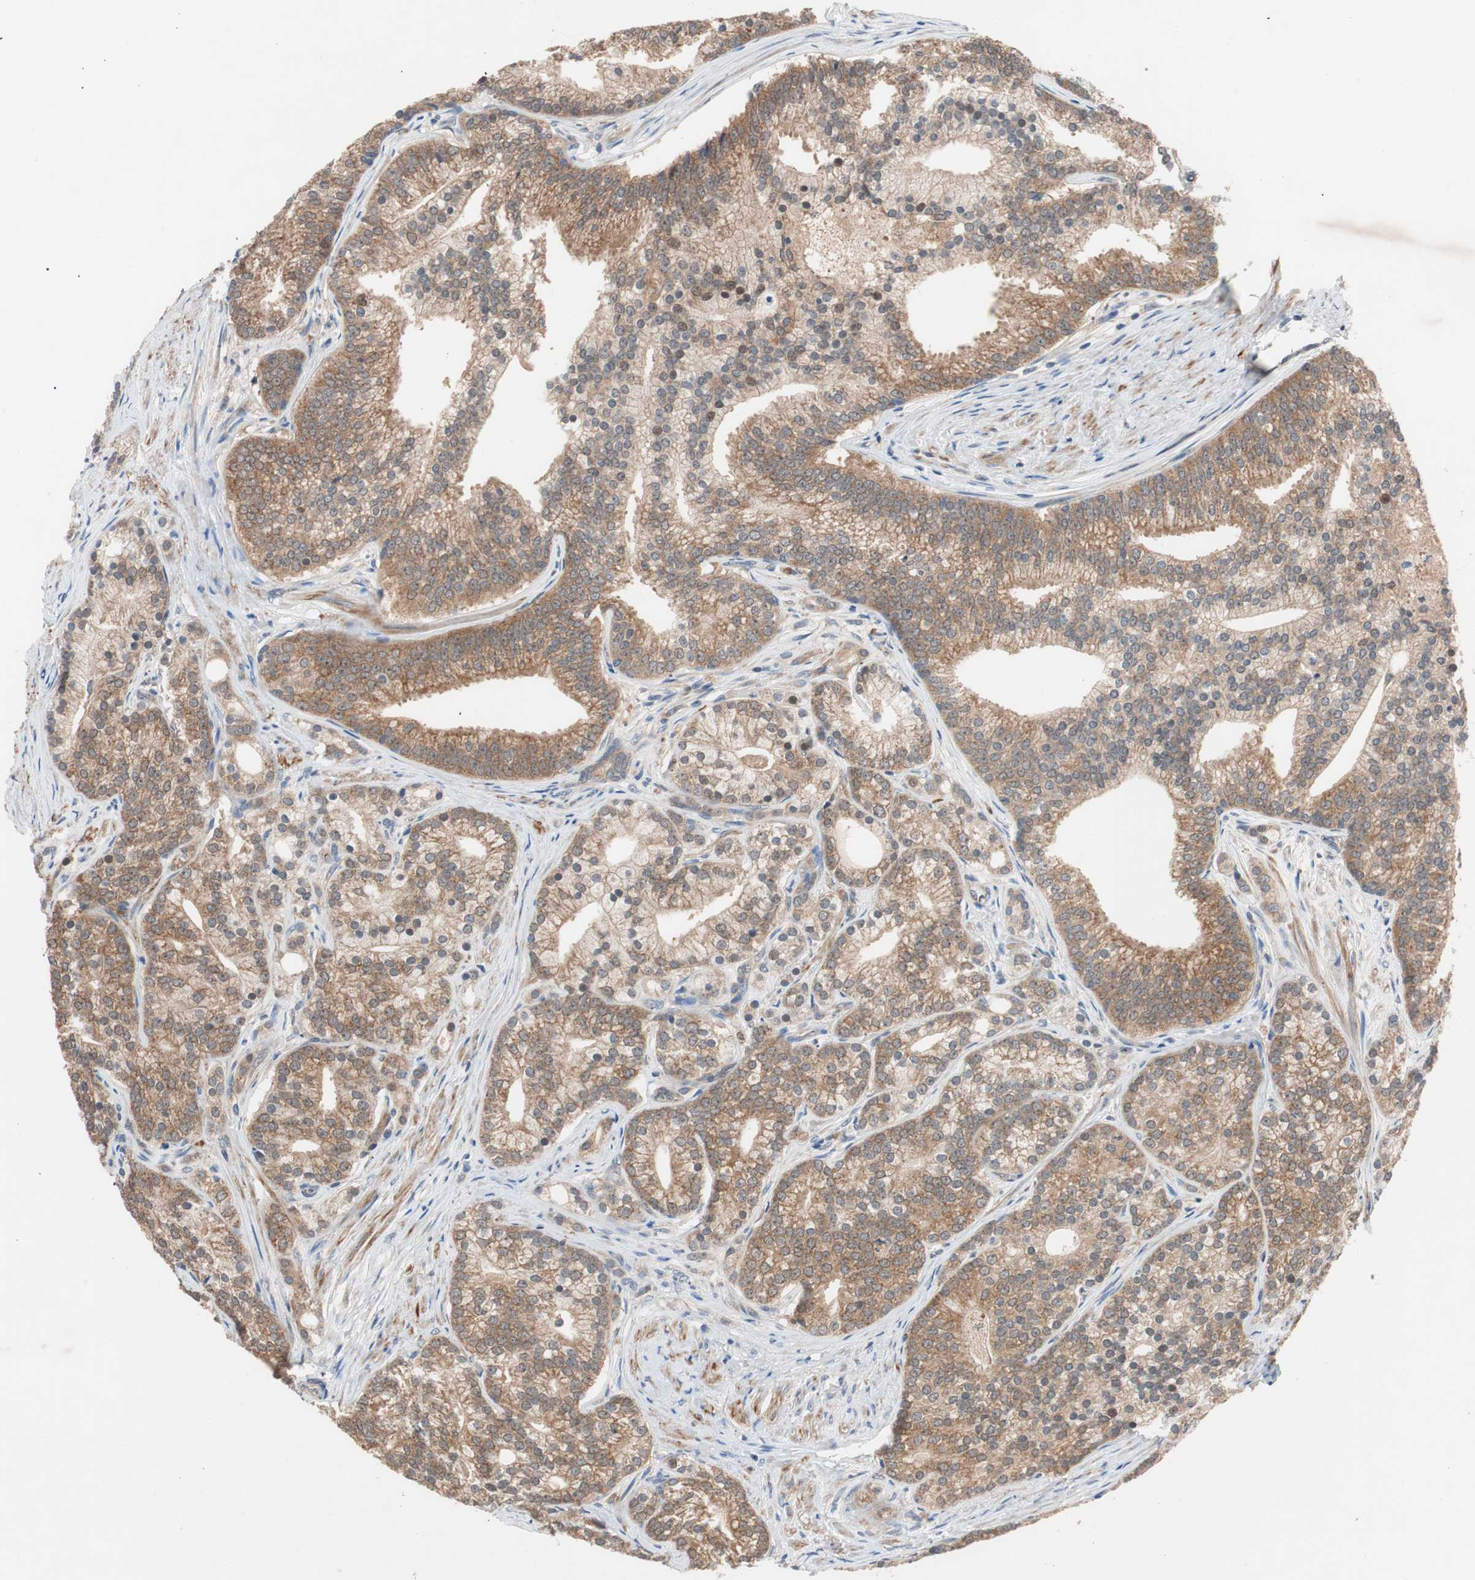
{"staining": {"intensity": "moderate", "quantity": ">75%", "location": "cytoplasmic/membranous"}, "tissue": "prostate cancer", "cell_type": "Tumor cells", "image_type": "cancer", "snomed": [{"axis": "morphology", "description": "Adenocarcinoma, Low grade"}, {"axis": "topography", "description": "Prostate"}], "caption": "Protein staining of prostate cancer tissue reveals moderate cytoplasmic/membranous positivity in approximately >75% of tumor cells. (DAB = brown stain, brightfield microscopy at high magnification).", "gene": "HMBS", "patient": {"sex": "male", "age": 71}}